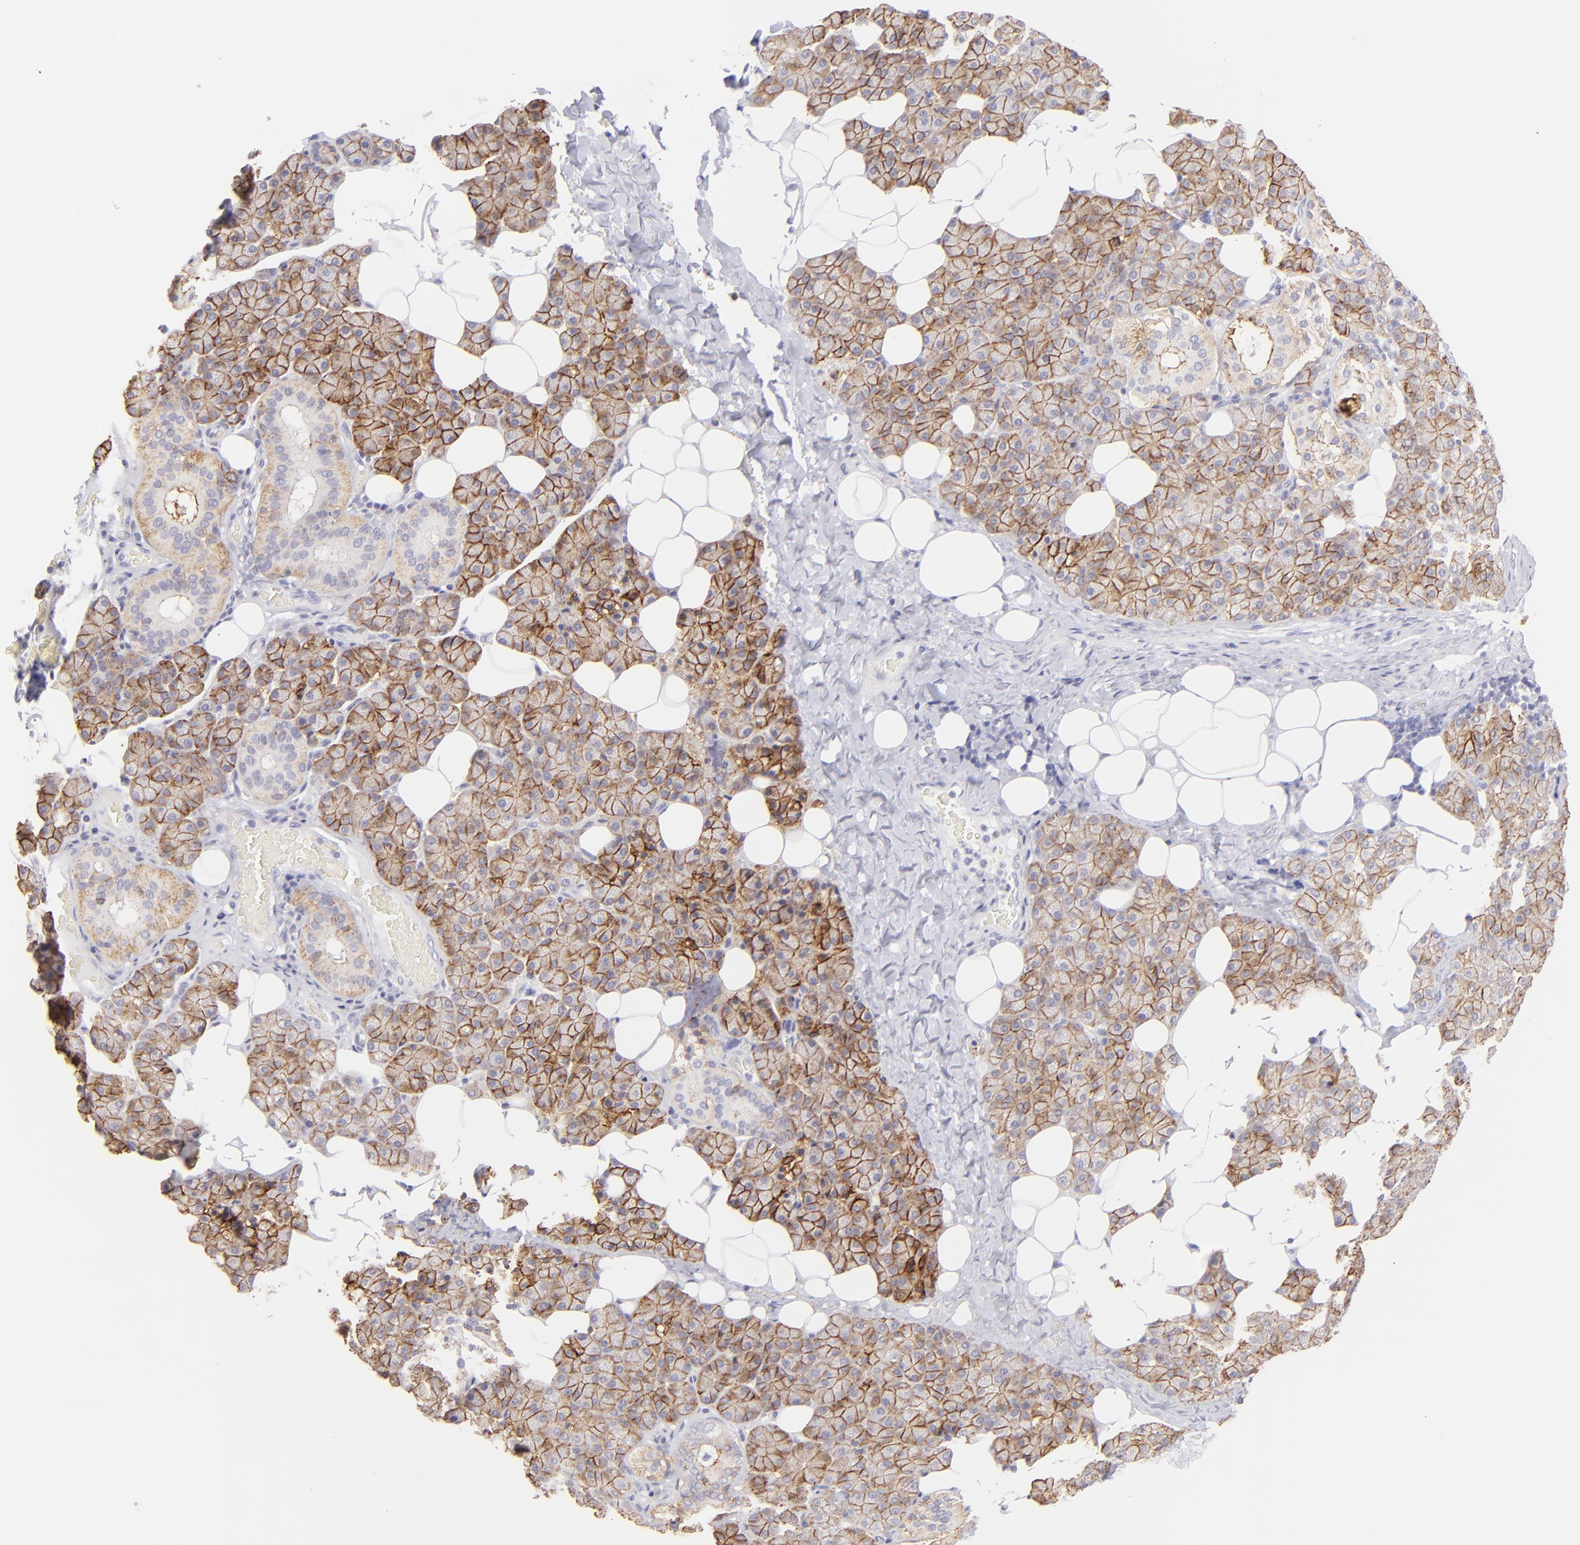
{"staining": {"intensity": "moderate", "quantity": ">75%", "location": "cytoplasmic/membranous"}, "tissue": "salivary gland", "cell_type": "Glandular cells", "image_type": "normal", "snomed": [{"axis": "morphology", "description": "Normal tissue, NOS"}, {"axis": "topography", "description": "Lymph node"}, {"axis": "topography", "description": "Salivary gland"}], "caption": "Protein expression by IHC displays moderate cytoplasmic/membranous expression in about >75% of glandular cells in benign salivary gland. (brown staining indicates protein expression, while blue staining denotes nuclei).", "gene": "CLDN4", "patient": {"sex": "male", "age": 8}}